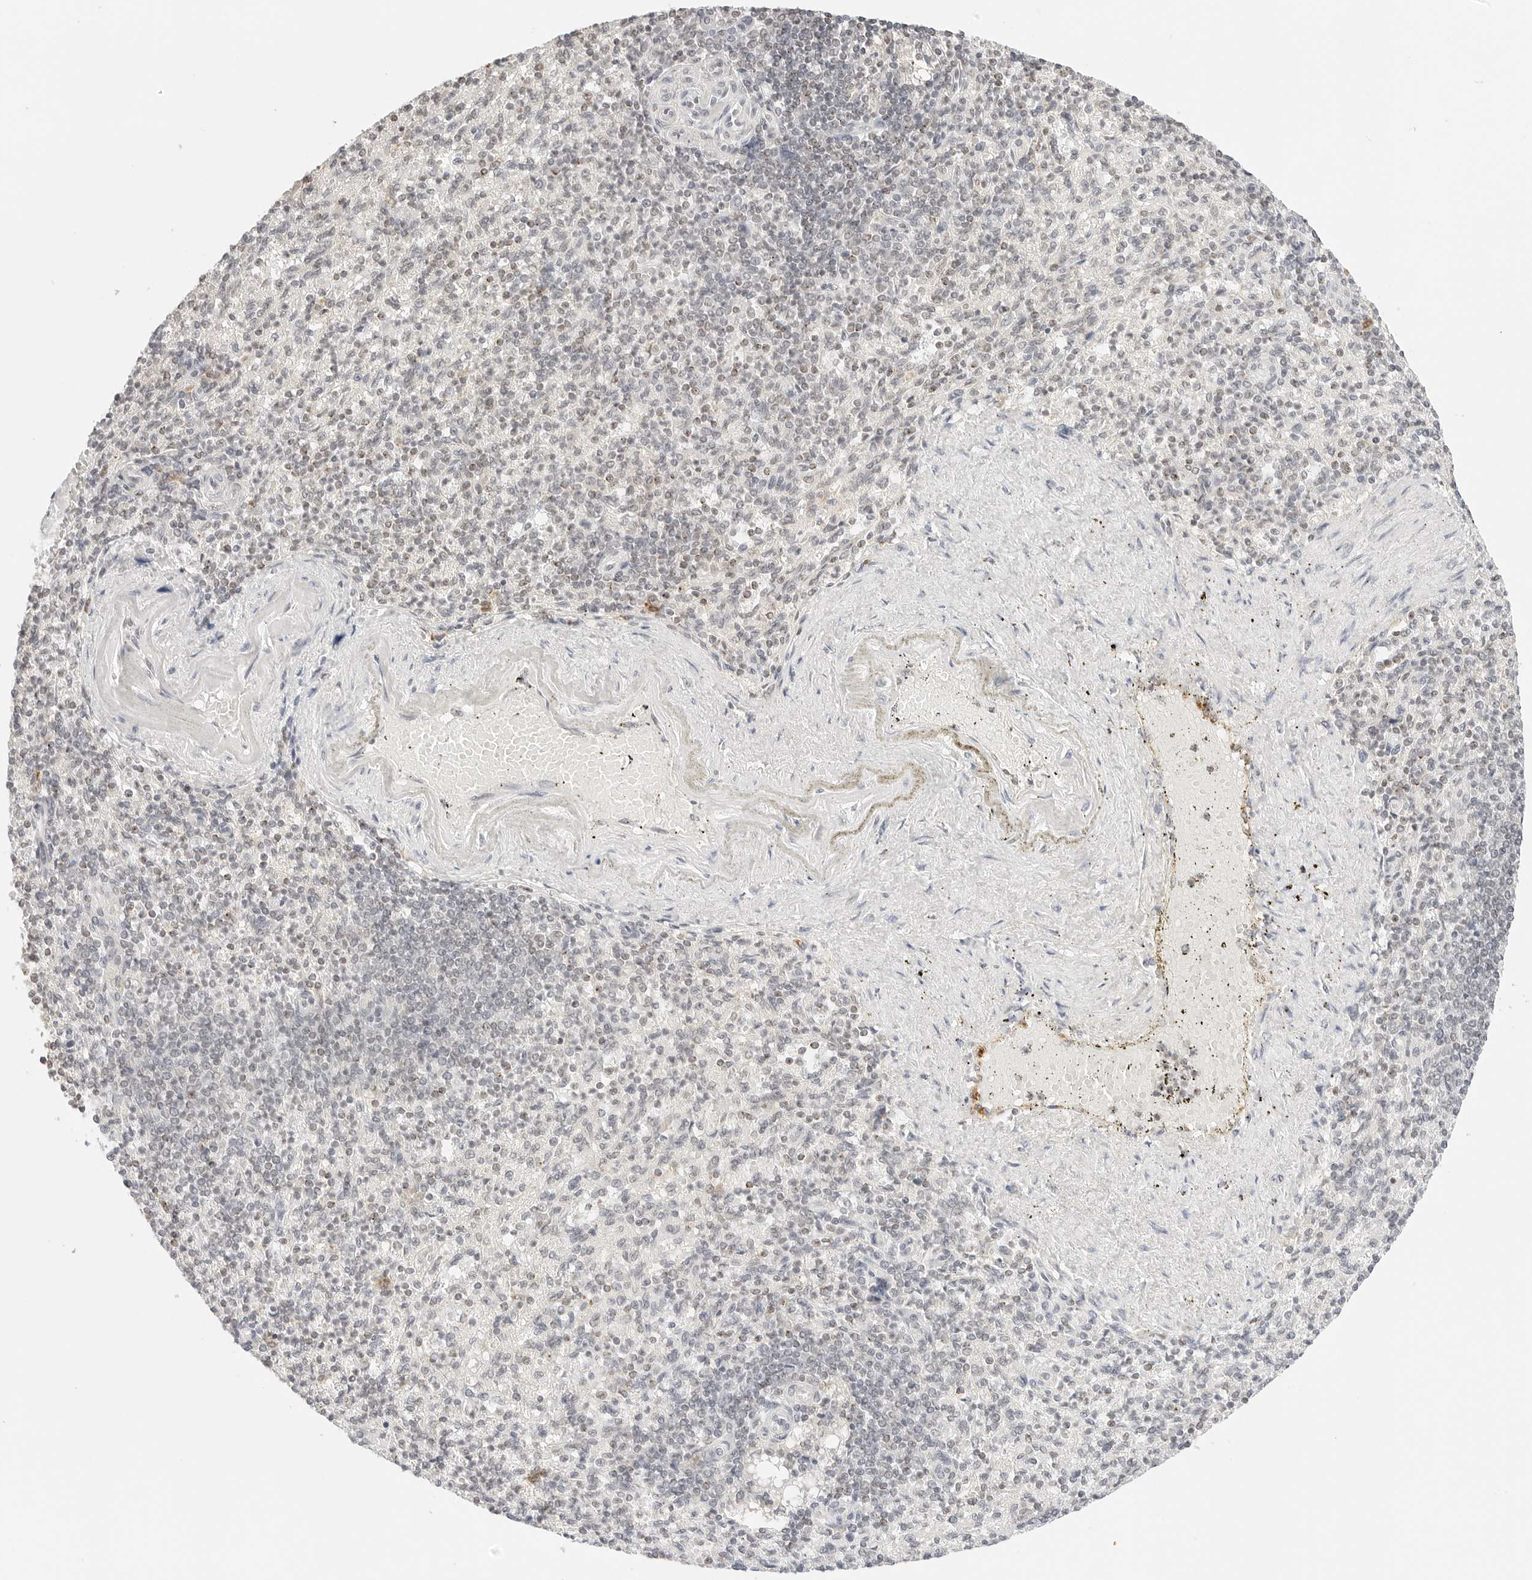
{"staining": {"intensity": "weak", "quantity": "<25%", "location": "nuclear"}, "tissue": "spleen", "cell_type": "Cells in red pulp", "image_type": "normal", "snomed": [{"axis": "morphology", "description": "Normal tissue, NOS"}, {"axis": "topography", "description": "Spleen"}], "caption": "Photomicrograph shows no significant protein staining in cells in red pulp of benign spleen. (DAB (3,3'-diaminobenzidine) IHC visualized using brightfield microscopy, high magnification).", "gene": "SEPTIN4", "patient": {"sex": "female", "age": 74}}